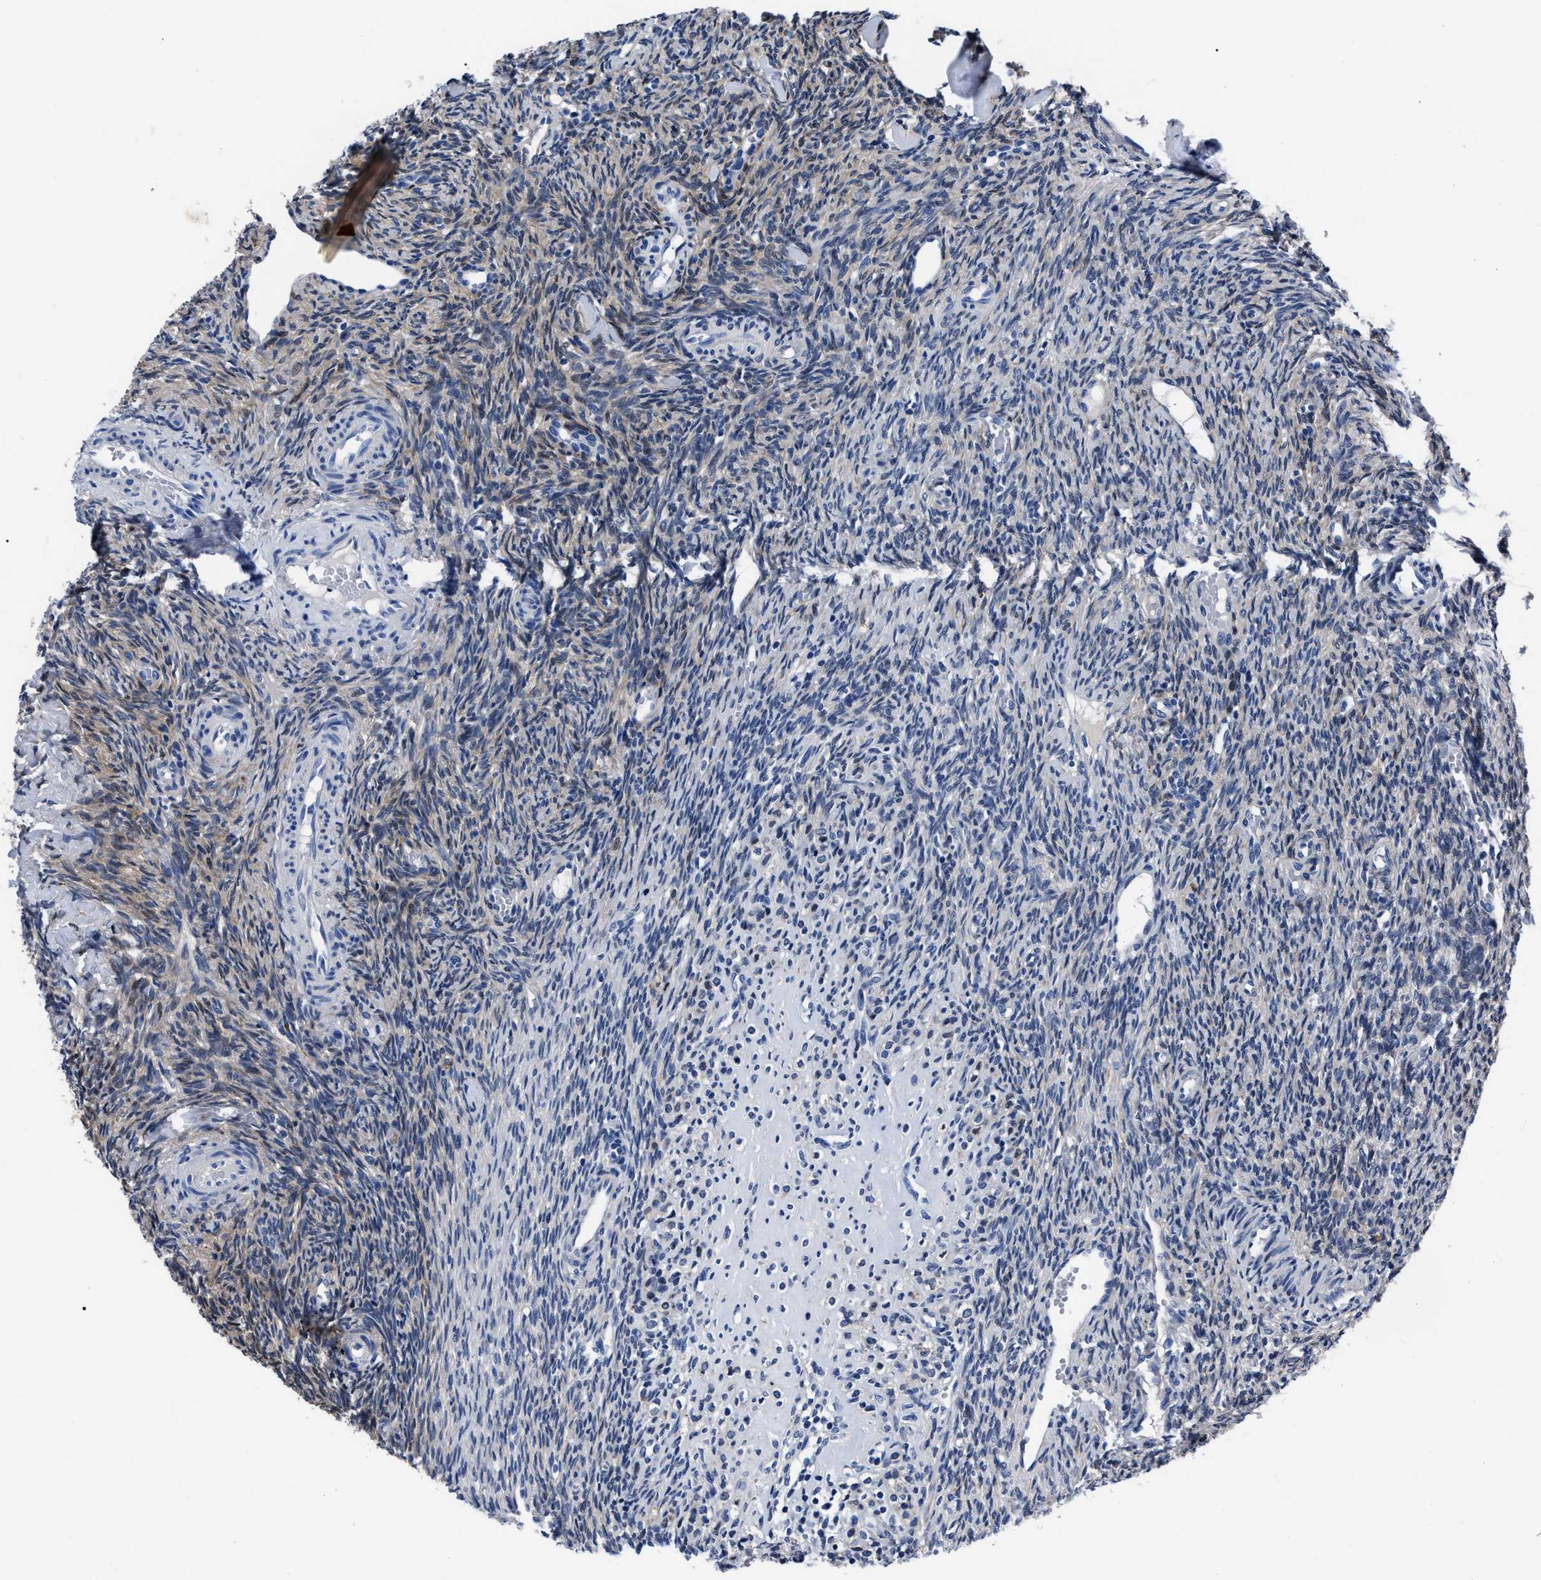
{"staining": {"intensity": "negative", "quantity": "none", "location": "none"}, "tissue": "ovary", "cell_type": "Follicle cells", "image_type": "normal", "snomed": [{"axis": "morphology", "description": "Normal tissue, NOS"}, {"axis": "topography", "description": "Ovary"}], "caption": "Human ovary stained for a protein using immunohistochemistry (IHC) displays no positivity in follicle cells.", "gene": "MOV10L1", "patient": {"sex": "female", "age": 41}}